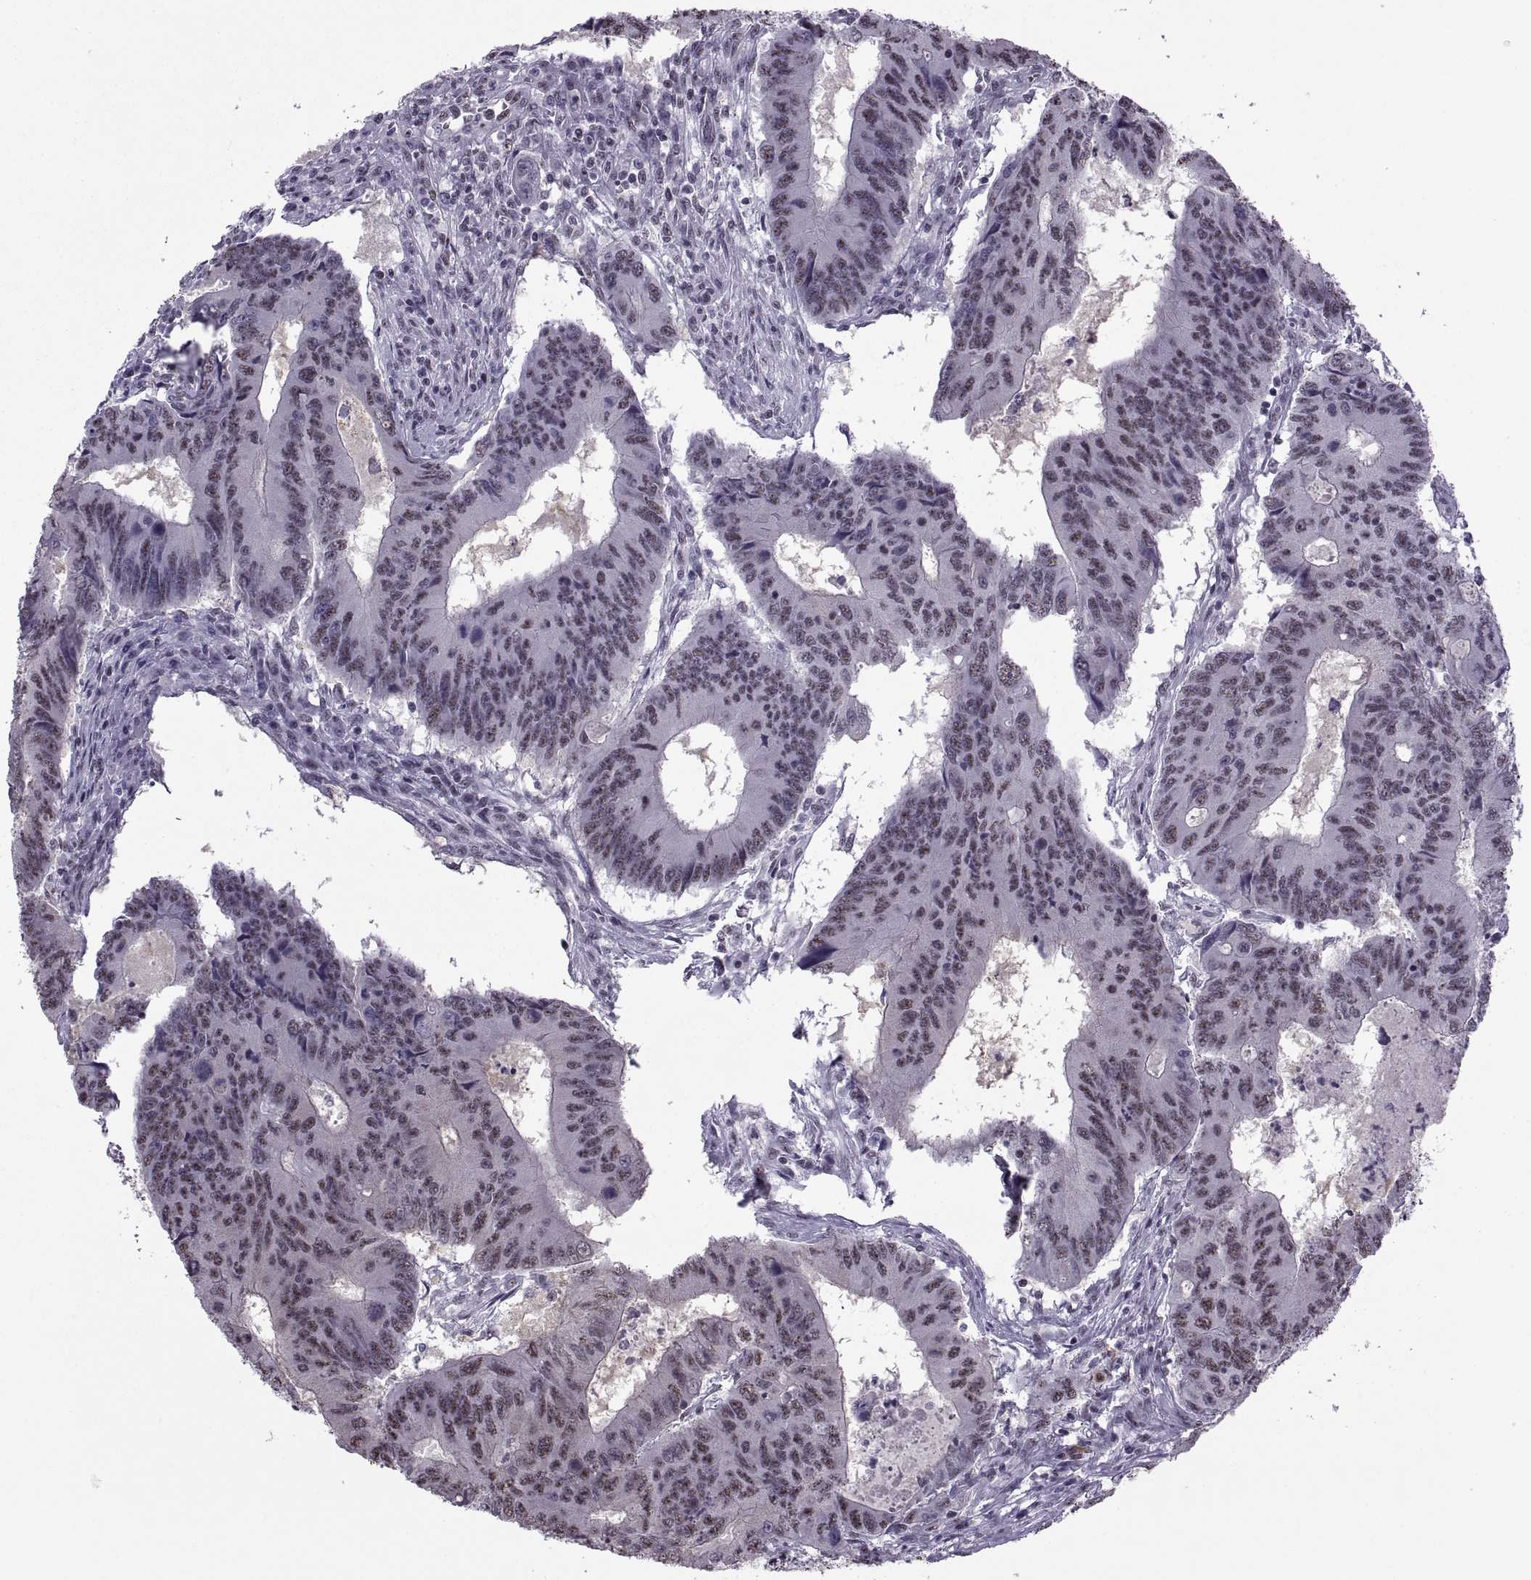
{"staining": {"intensity": "weak", "quantity": "25%-75%", "location": "nuclear"}, "tissue": "colorectal cancer", "cell_type": "Tumor cells", "image_type": "cancer", "snomed": [{"axis": "morphology", "description": "Adenocarcinoma, NOS"}, {"axis": "topography", "description": "Colon"}], "caption": "Adenocarcinoma (colorectal) stained with DAB immunohistochemistry (IHC) exhibits low levels of weak nuclear expression in about 25%-75% of tumor cells.", "gene": "MAGEA4", "patient": {"sex": "male", "age": 53}}